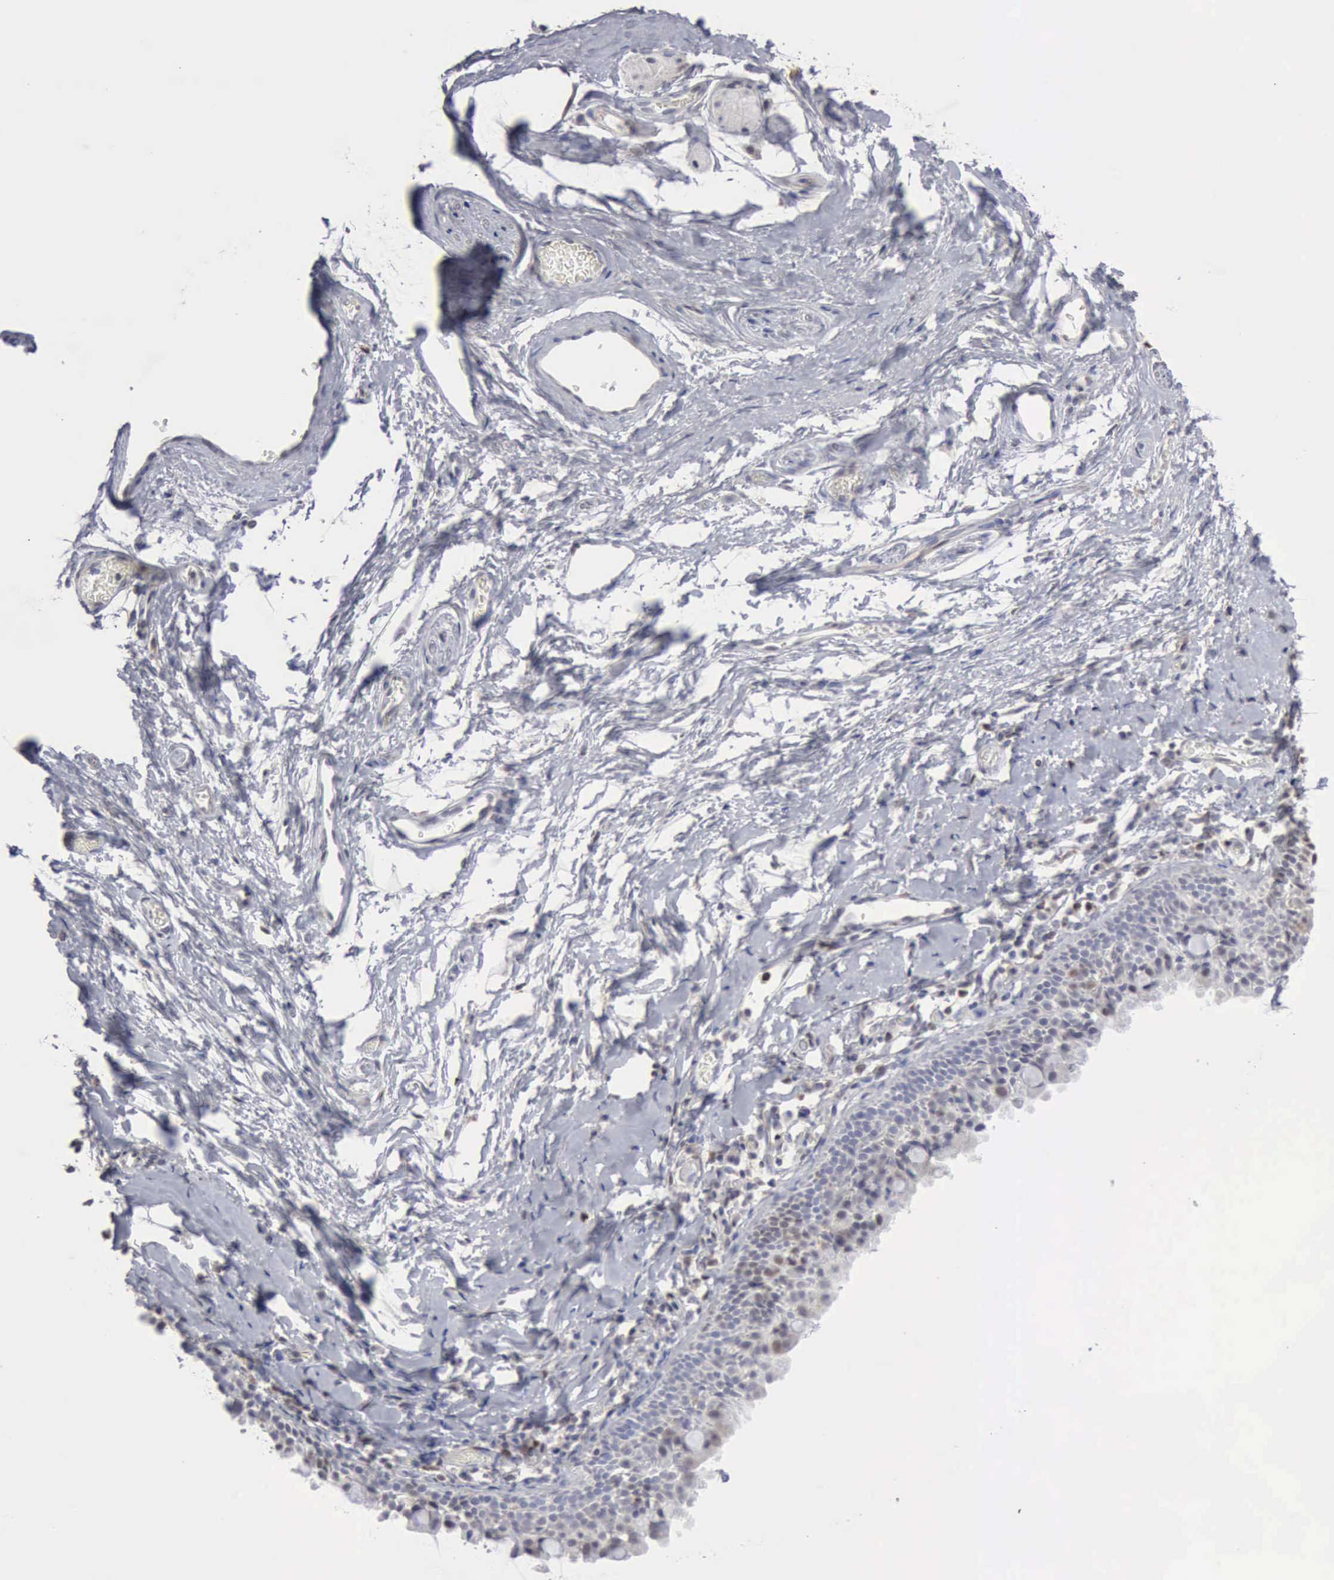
{"staining": {"intensity": "weak", "quantity": "<25%", "location": "nuclear"}, "tissue": "nasopharynx", "cell_type": "Respiratory epithelial cells", "image_type": "normal", "snomed": [{"axis": "morphology", "description": "Normal tissue, NOS"}, {"axis": "morphology", "description": "Inflammation, NOS"}, {"axis": "morphology", "description": "Malignant melanoma, Metastatic site"}, {"axis": "topography", "description": "Nasopharynx"}], "caption": "This is a image of immunohistochemistry staining of normal nasopharynx, which shows no positivity in respiratory epithelial cells.", "gene": "STAT1", "patient": {"sex": "female", "age": 55}}